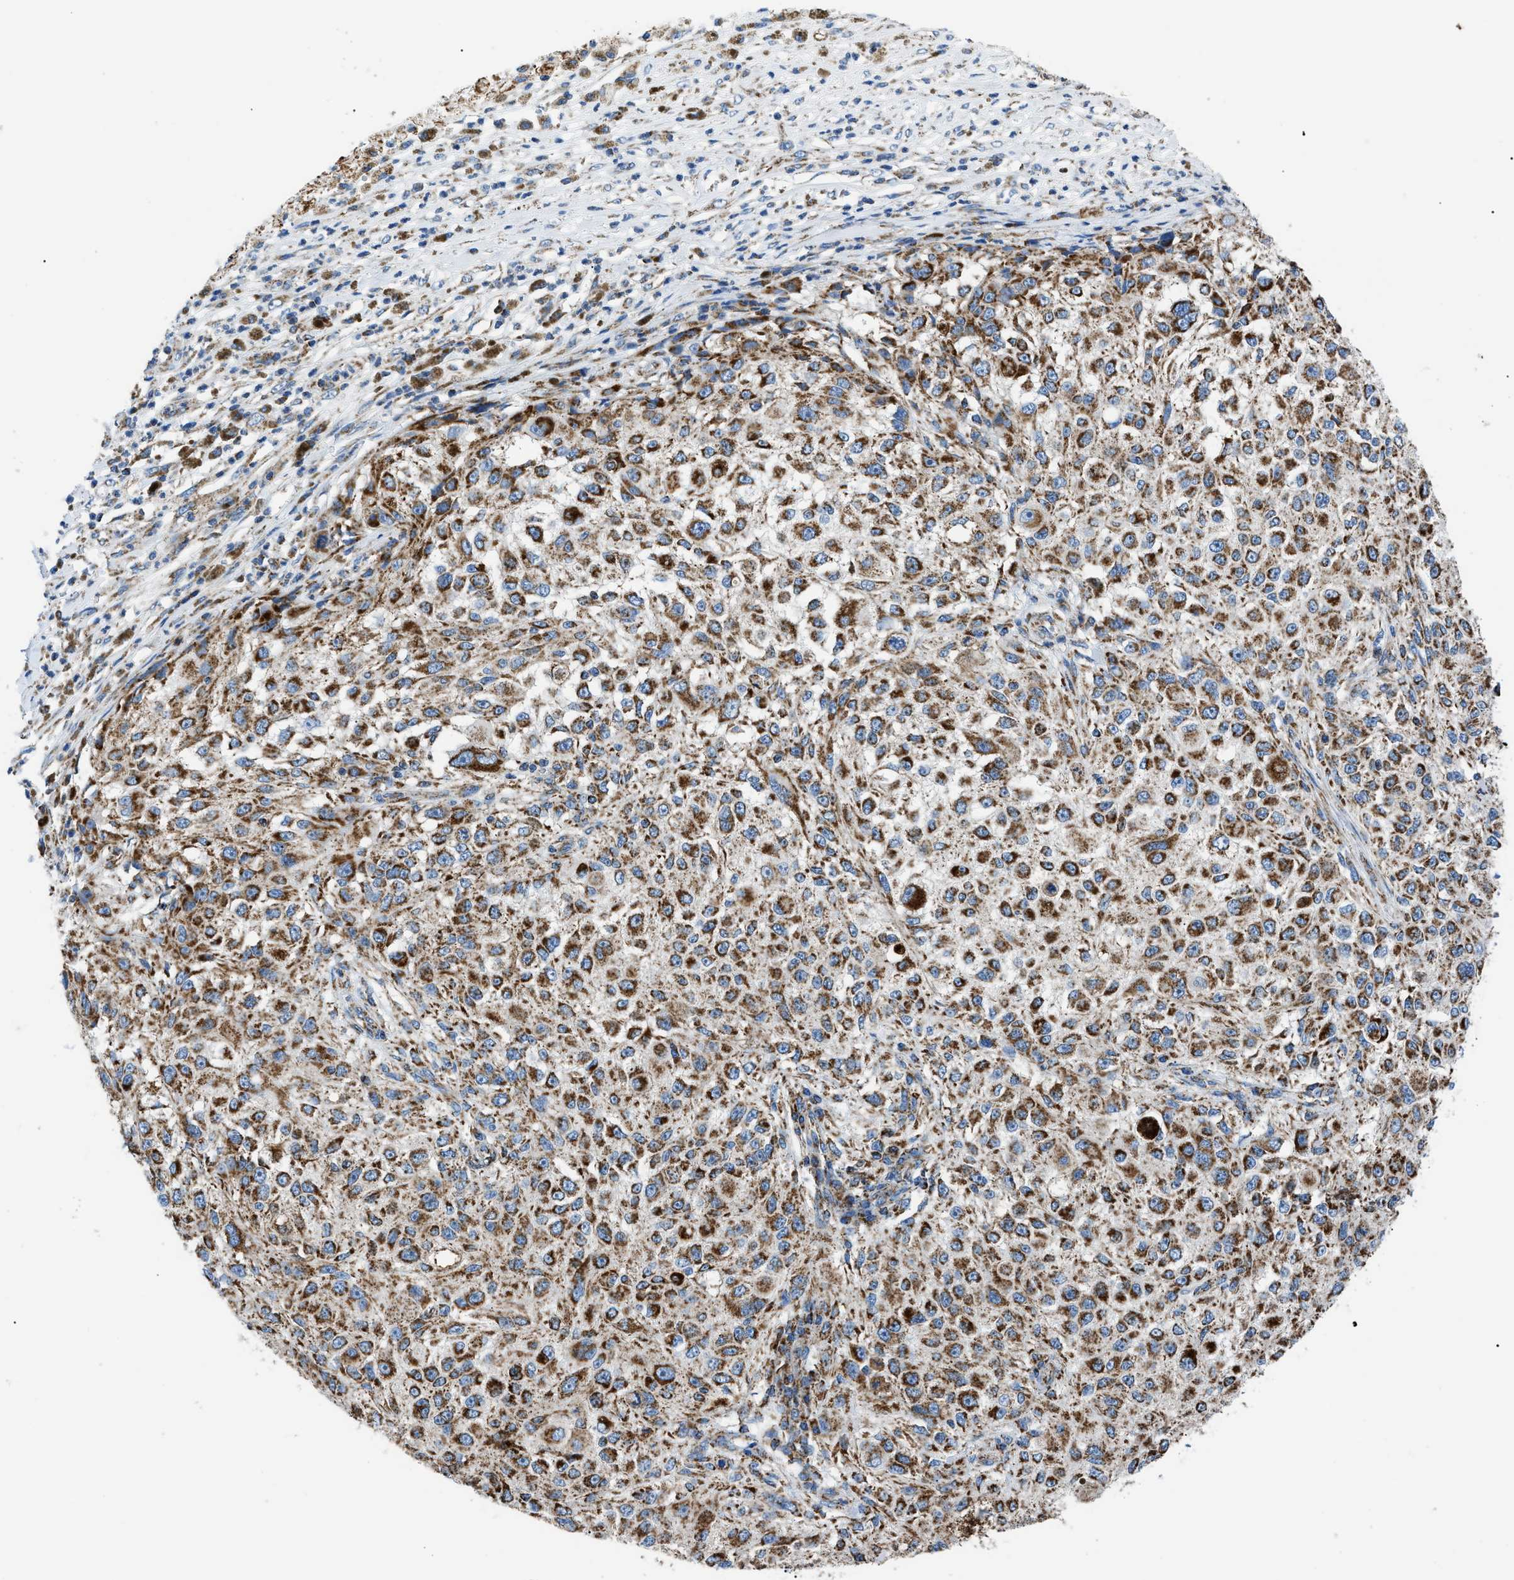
{"staining": {"intensity": "moderate", "quantity": ">75%", "location": "cytoplasmic/membranous"}, "tissue": "melanoma", "cell_type": "Tumor cells", "image_type": "cancer", "snomed": [{"axis": "morphology", "description": "Necrosis, NOS"}, {"axis": "morphology", "description": "Malignant melanoma, NOS"}, {"axis": "topography", "description": "Skin"}], "caption": "Immunohistochemical staining of malignant melanoma shows medium levels of moderate cytoplasmic/membranous protein staining in about >75% of tumor cells.", "gene": "PHB2", "patient": {"sex": "female", "age": 87}}